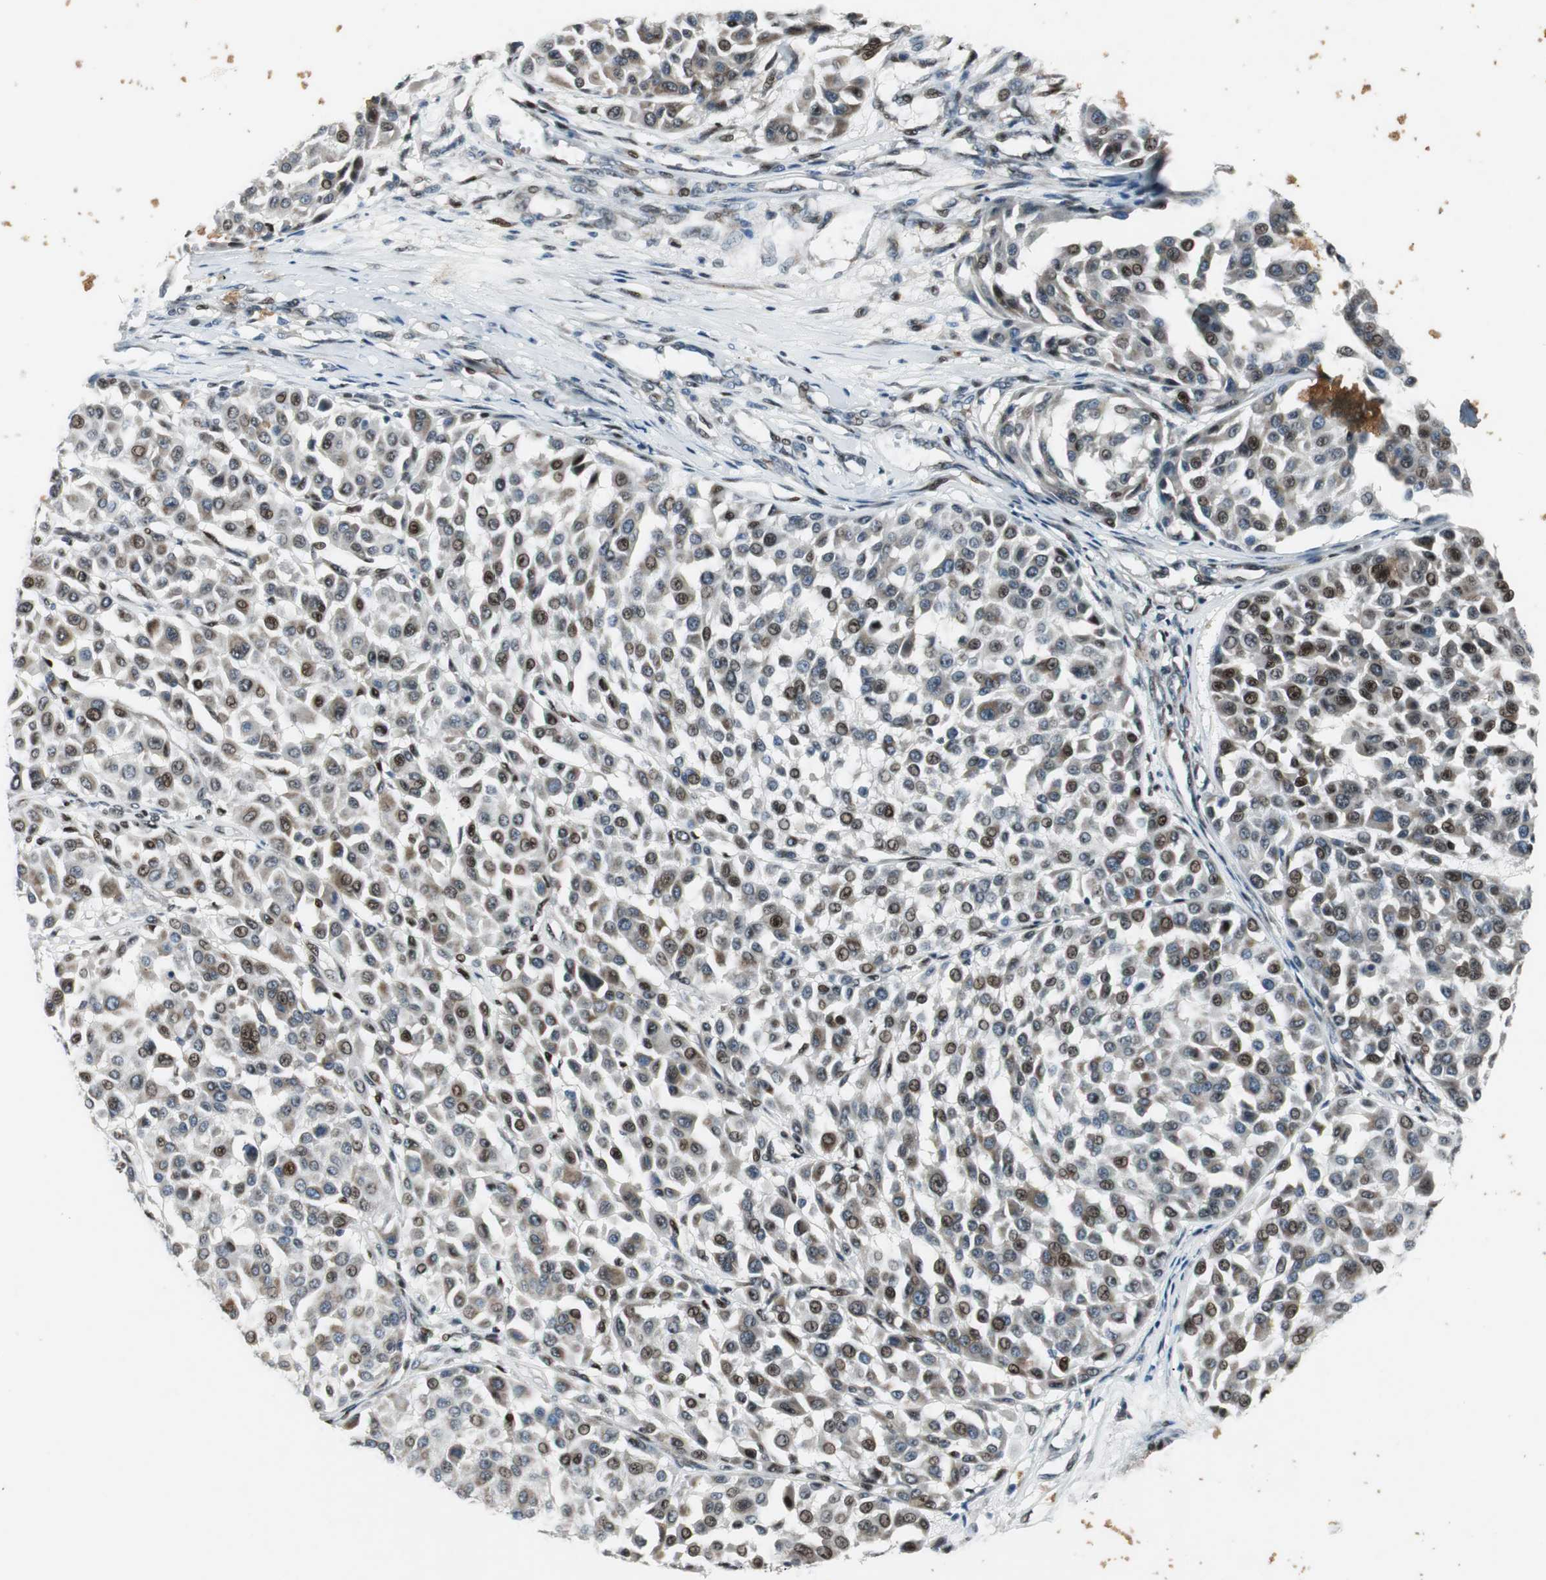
{"staining": {"intensity": "moderate", "quantity": "25%-75%", "location": "nuclear"}, "tissue": "melanoma", "cell_type": "Tumor cells", "image_type": "cancer", "snomed": [{"axis": "morphology", "description": "Malignant melanoma, Metastatic site"}, {"axis": "topography", "description": "Soft tissue"}], "caption": "This is an image of immunohistochemistry (IHC) staining of malignant melanoma (metastatic site), which shows moderate staining in the nuclear of tumor cells.", "gene": "AJUBA", "patient": {"sex": "male", "age": 41}}